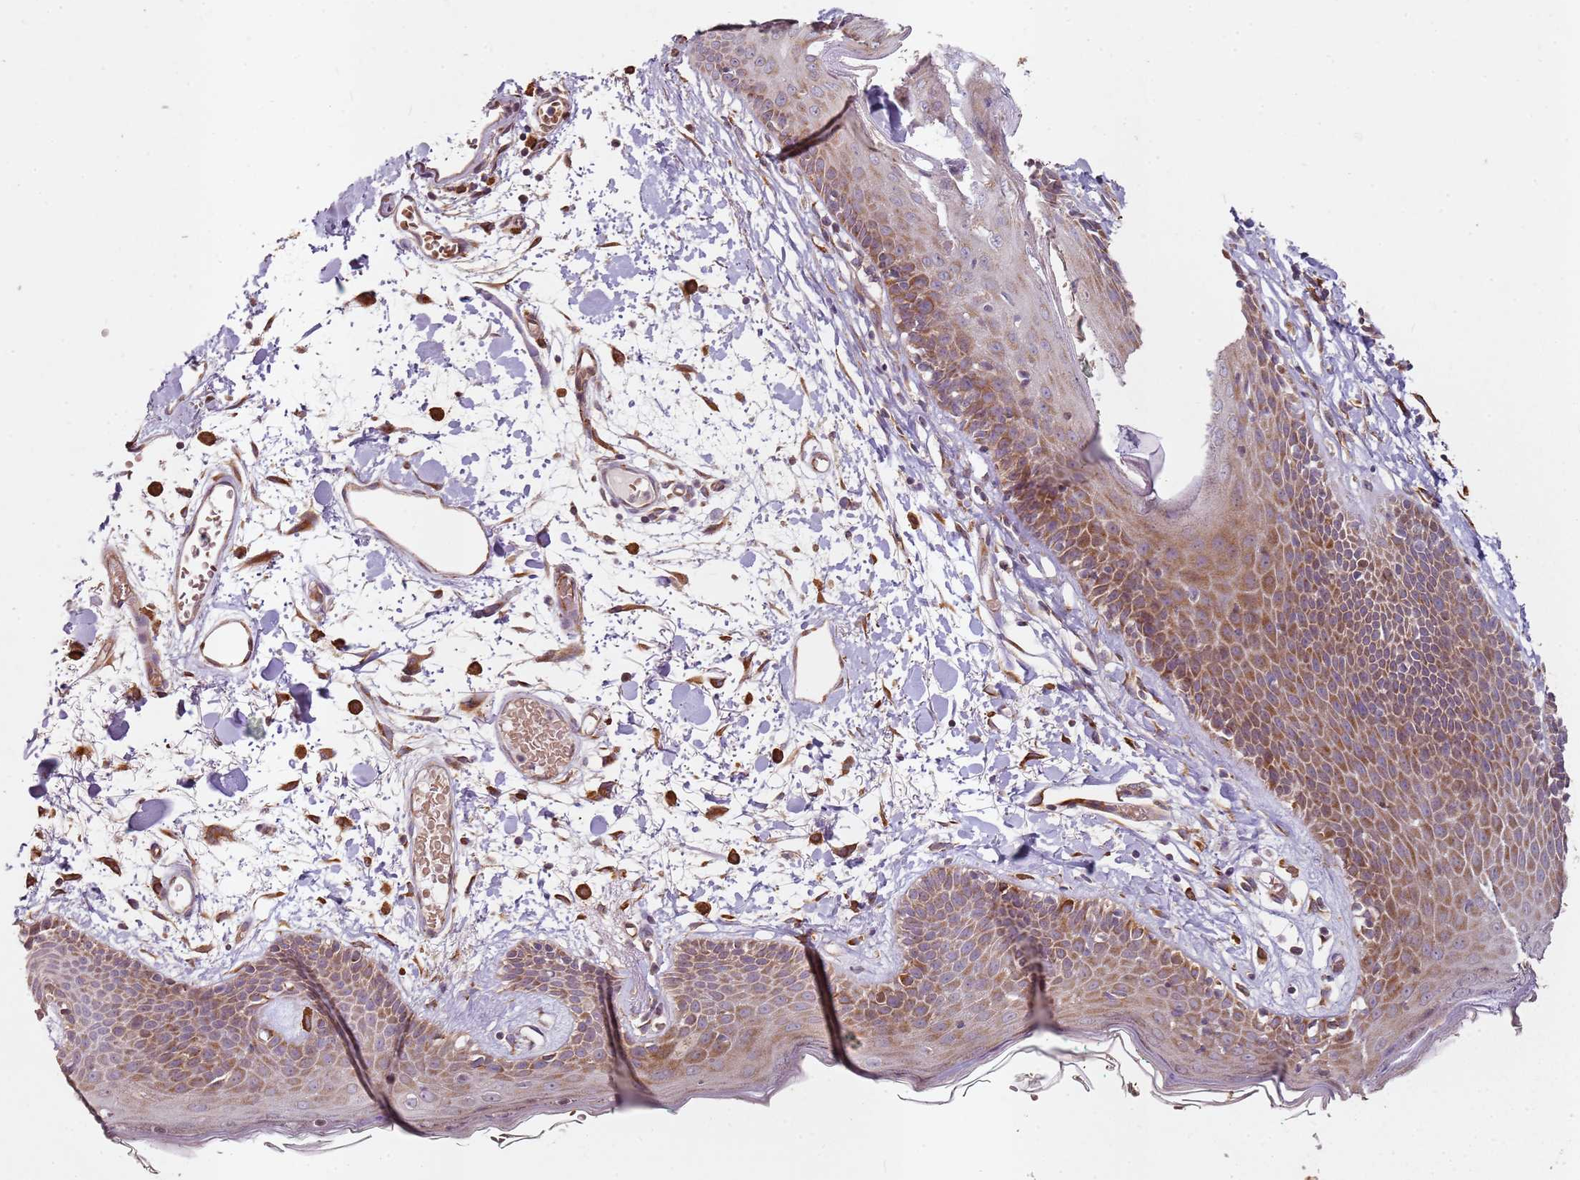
{"staining": {"intensity": "strong", "quantity": ">75%", "location": "cytoplasmic/membranous"}, "tissue": "skin", "cell_type": "Fibroblasts", "image_type": "normal", "snomed": [{"axis": "morphology", "description": "Normal tissue, NOS"}, {"axis": "topography", "description": "Skin"}], "caption": "This is an image of immunohistochemistry (IHC) staining of unremarkable skin, which shows strong positivity in the cytoplasmic/membranous of fibroblasts.", "gene": "ARFRP1", "patient": {"sex": "male", "age": 79}}